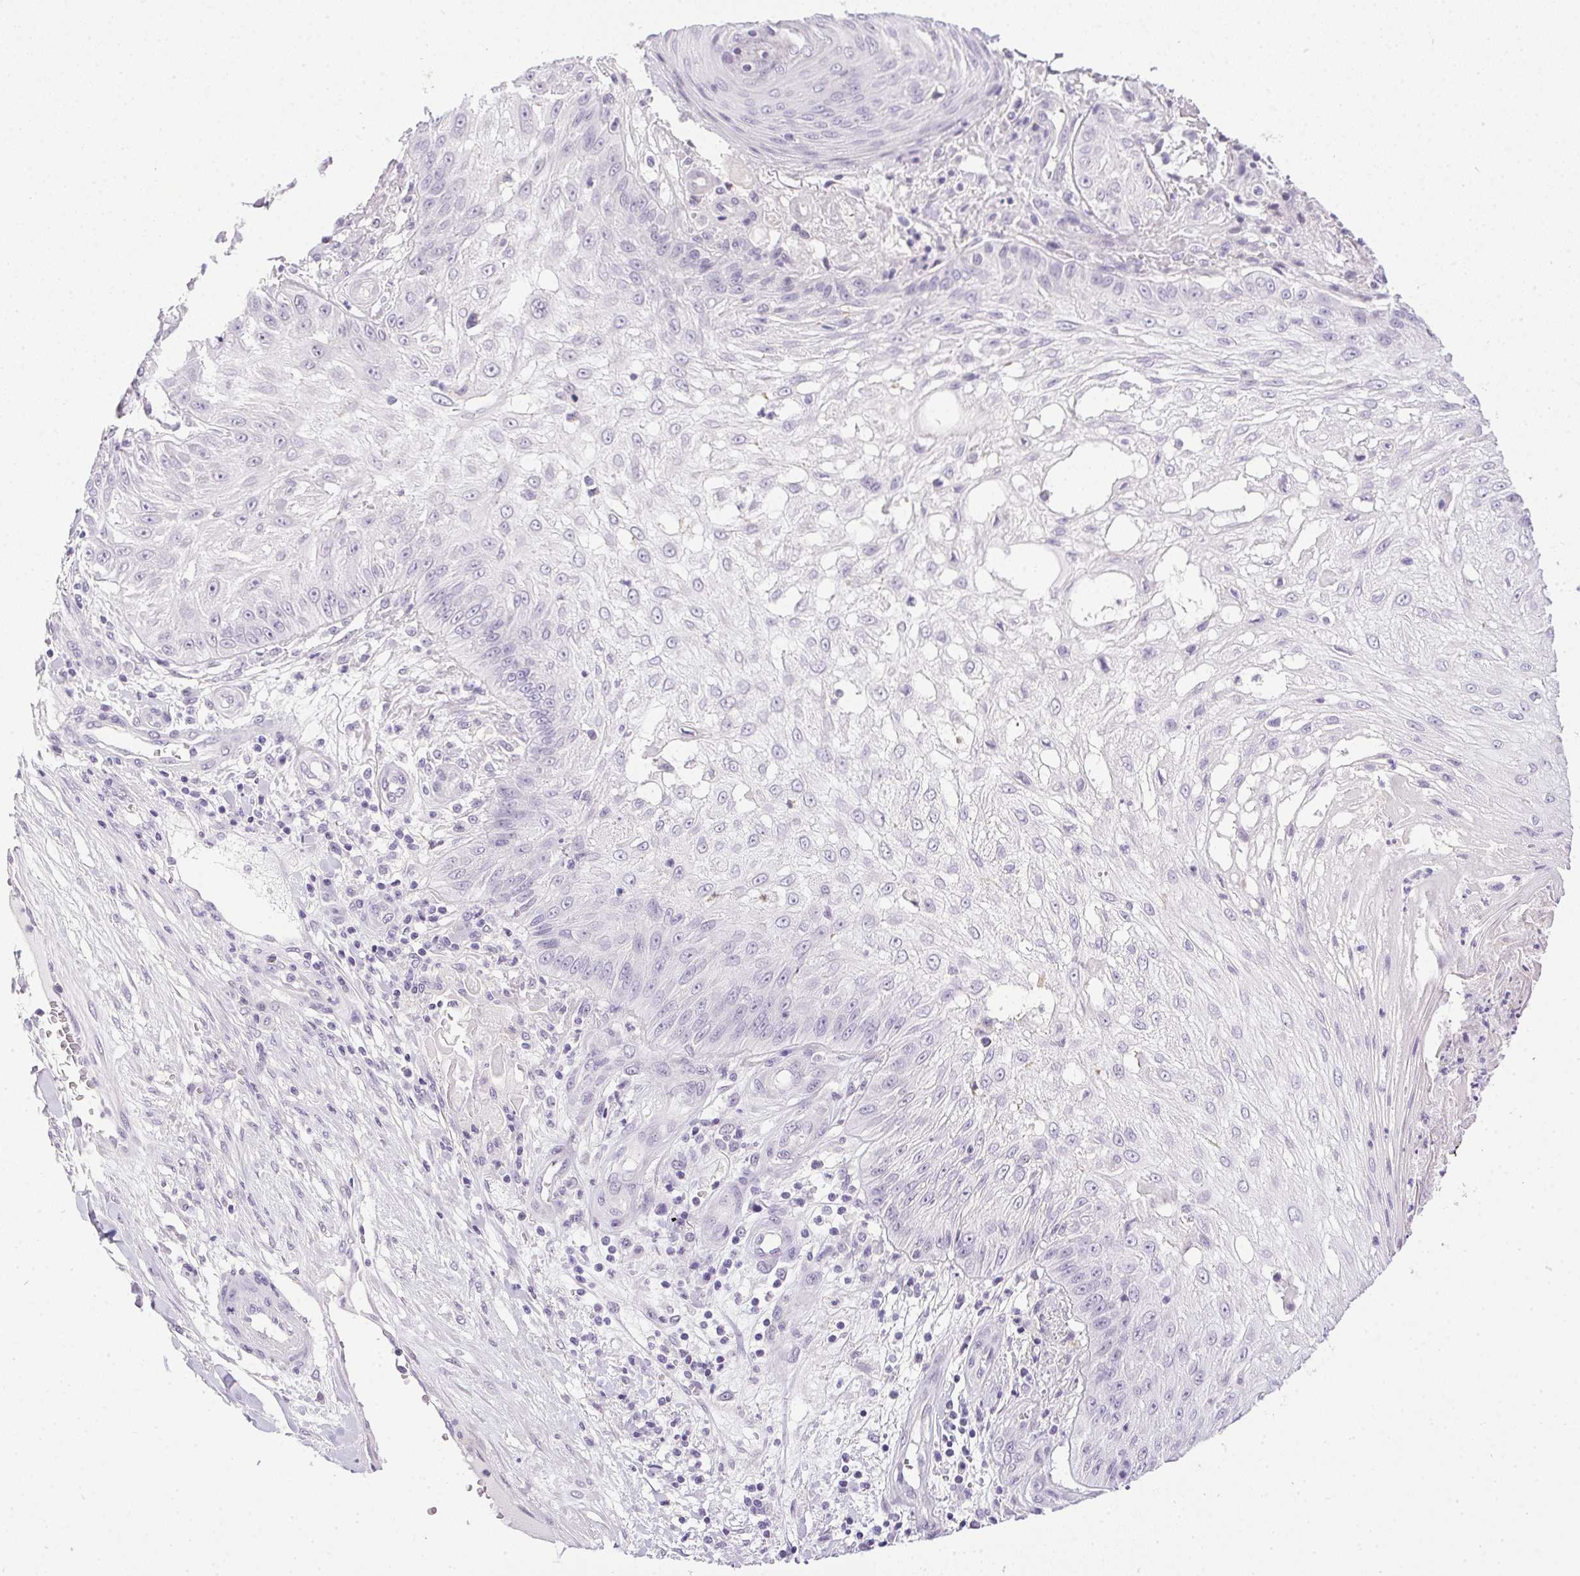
{"staining": {"intensity": "negative", "quantity": "none", "location": "none"}, "tissue": "skin cancer", "cell_type": "Tumor cells", "image_type": "cancer", "snomed": [{"axis": "morphology", "description": "Squamous cell carcinoma, NOS"}, {"axis": "topography", "description": "Skin"}], "caption": "DAB (3,3'-diaminobenzidine) immunohistochemical staining of skin cancer reveals no significant expression in tumor cells.", "gene": "PRL", "patient": {"sex": "male", "age": 70}}